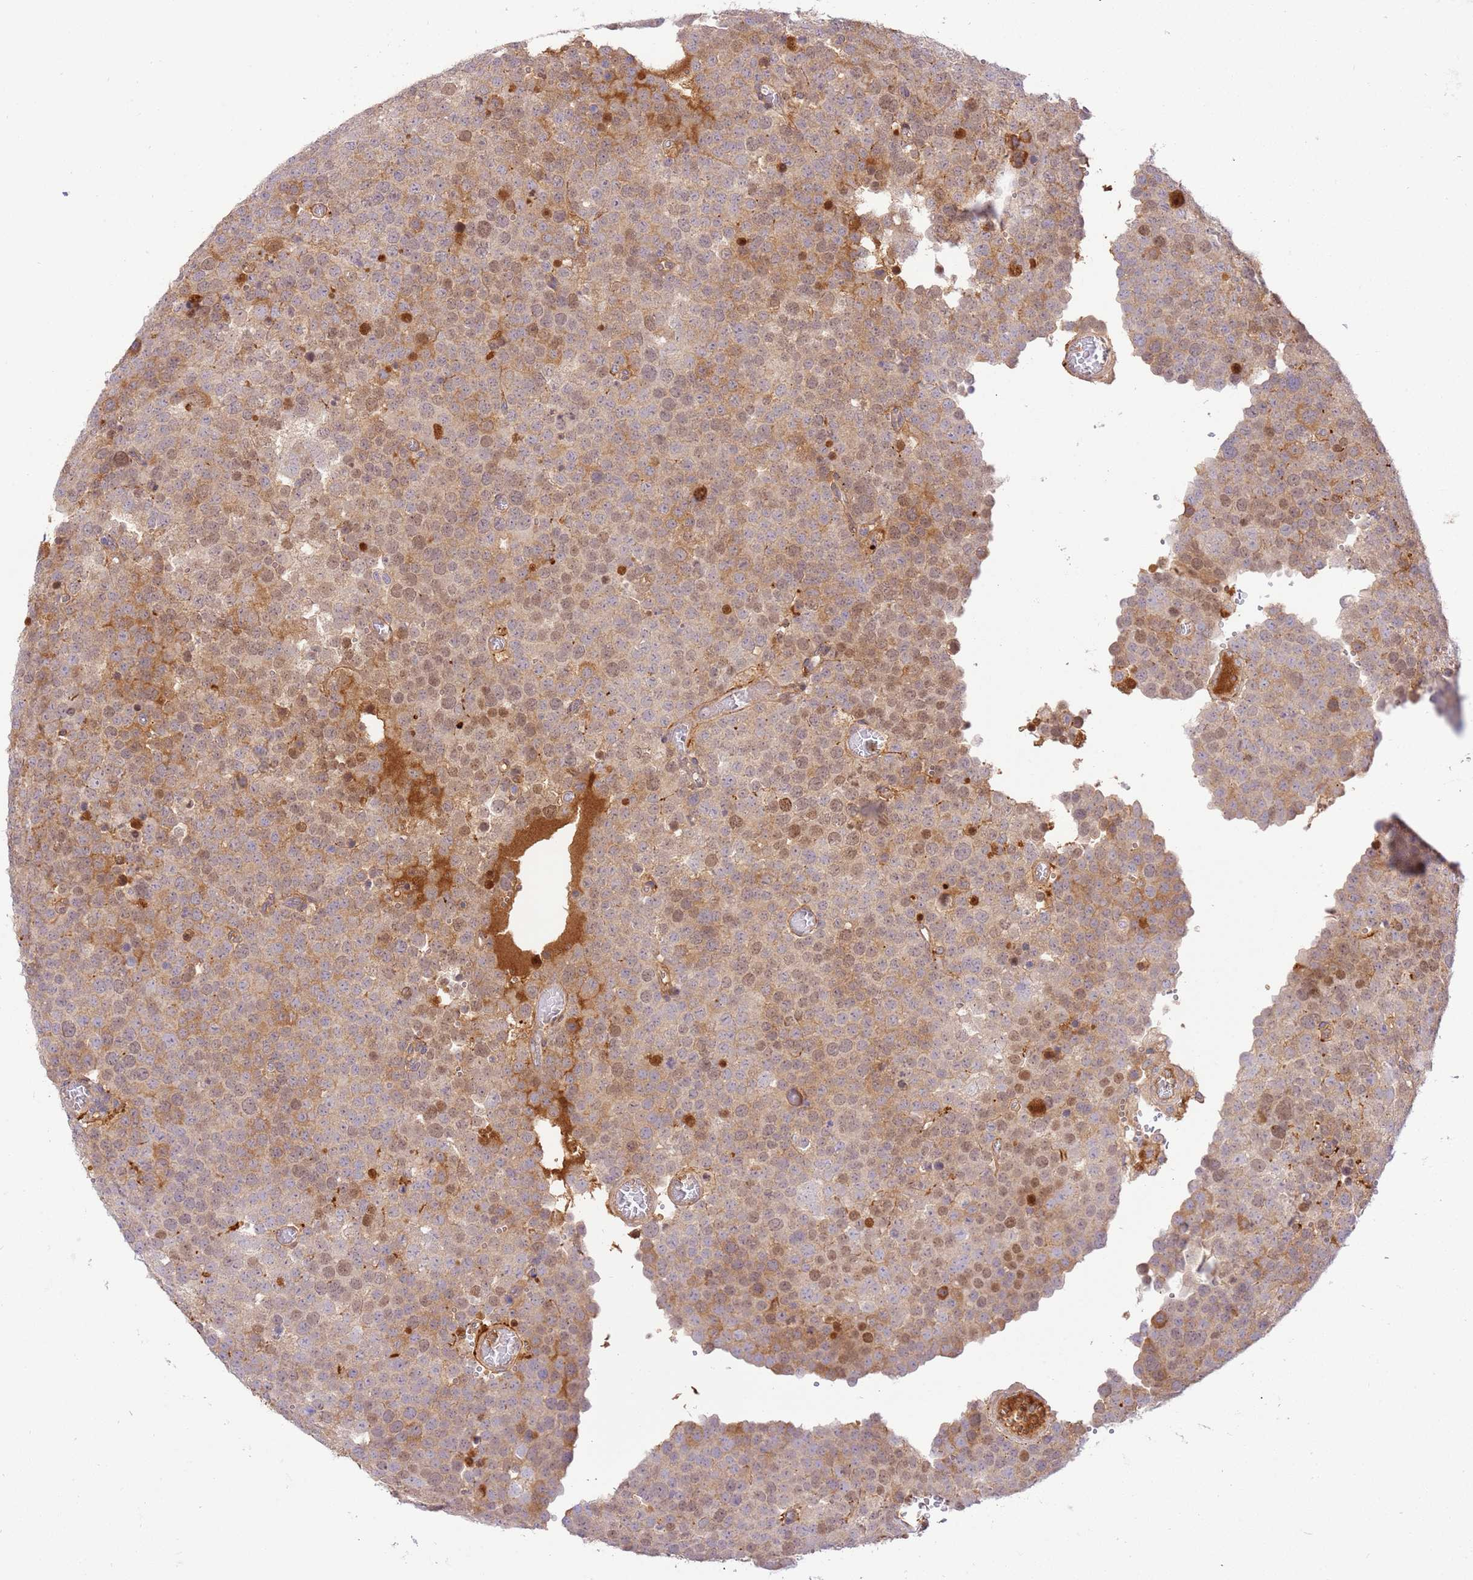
{"staining": {"intensity": "moderate", "quantity": "<25%", "location": "cytoplasmic/membranous,nuclear"}, "tissue": "testis cancer", "cell_type": "Tumor cells", "image_type": "cancer", "snomed": [{"axis": "morphology", "description": "Normal tissue, NOS"}, {"axis": "morphology", "description": "Seminoma, NOS"}, {"axis": "topography", "description": "Testis"}], "caption": "Testis cancer stained for a protein (brown) reveals moderate cytoplasmic/membranous and nuclear positive staining in approximately <25% of tumor cells.", "gene": "C8G", "patient": {"sex": "male", "age": 71}}